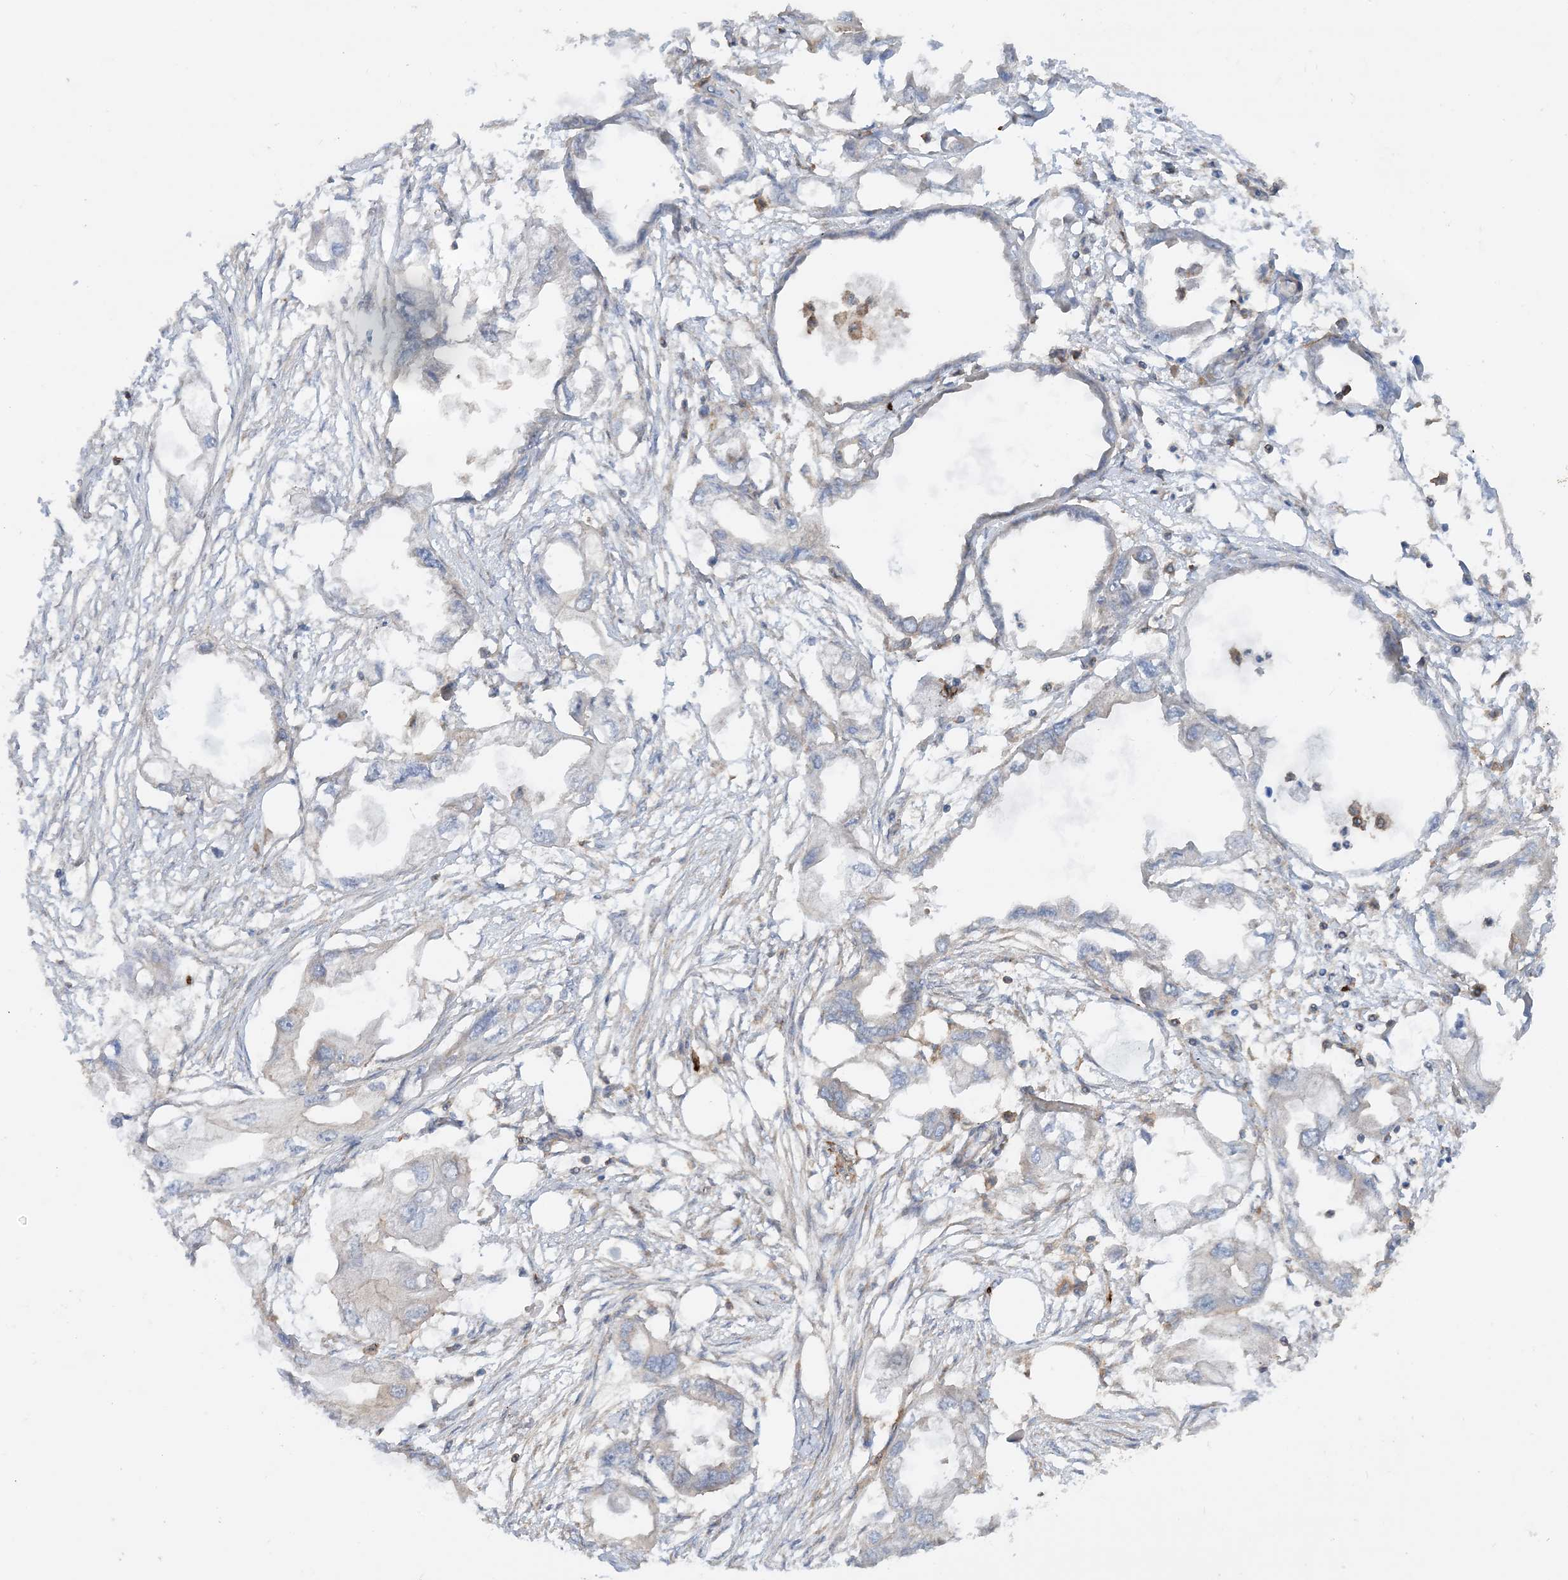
{"staining": {"intensity": "weak", "quantity": "<25%", "location": "cytoplasmic/membranous"}, "tissue": "endometrial cancer", "cell_type": "Tumor cells", "image_type": "cancer", "snomed": [{"axis": "morphology", "description": "Adenocarcinoma, NOS"}, {"axis": "morphology", "description": "Adenocarcinoma, metastatic, NOS"}, {"axis": "topography", "description": "Adipose tissue"}, {"axis": "topography", "description": "Endometrium"}], "caption": "Endometrial adenocarcinoma was stained to show a protein in brown. There is no significant expression in tumor cells. Brightfield microscopy of immunohistochemistry (IHC) stained with DAB (3,3'-diaminobenzidine) (brown) and hematoxylin (blue), captured at high magnification.", "gene": "STAM2", "patient": {"sex": "female", "age": 67}}